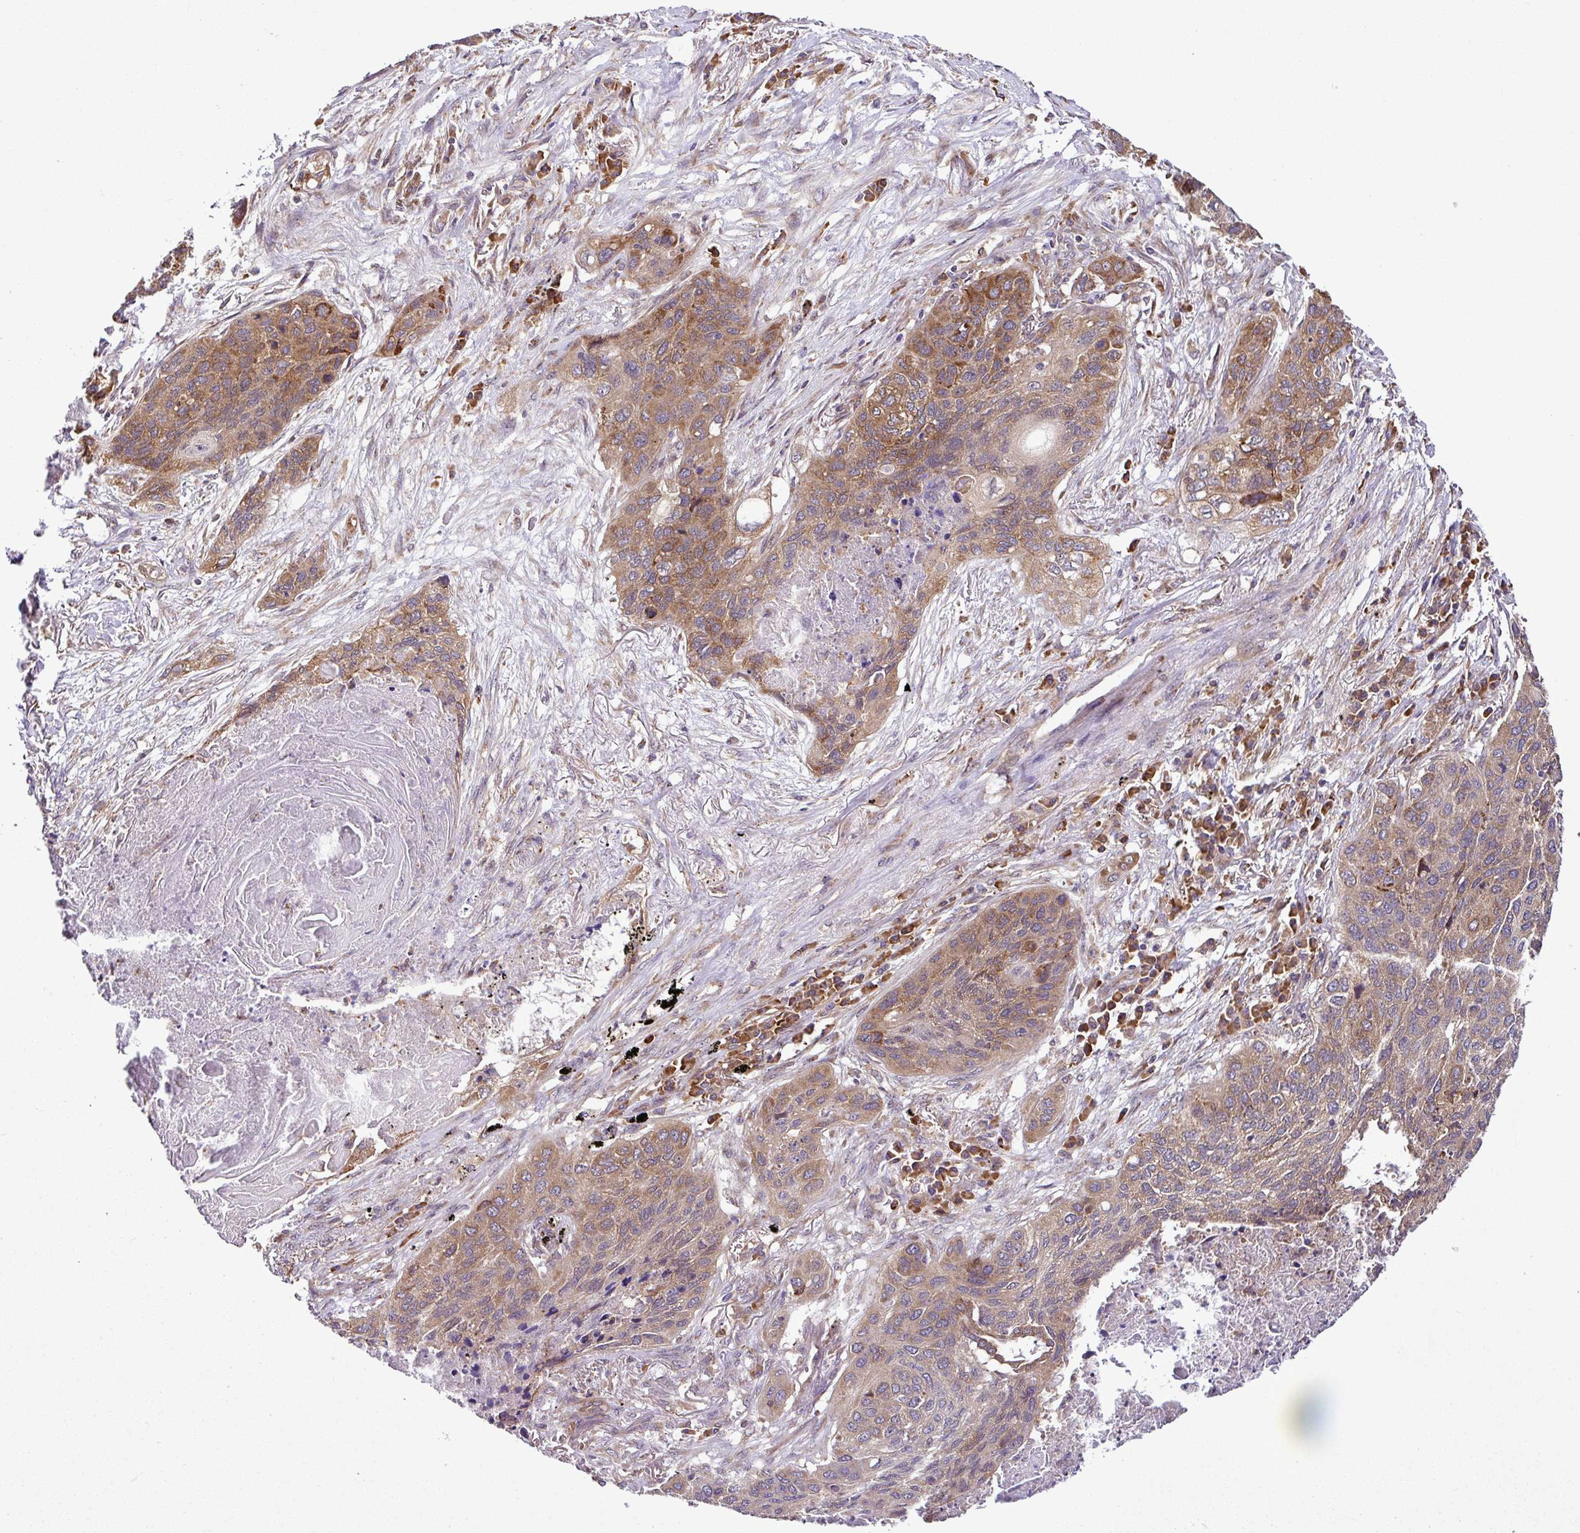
{"staining": {"intensity": "moderate", "quantity": ">75%", "location": "cytoplasmic/membranous"}, "tissue": "lung cancer", "cell_type": "Tumor cells", "image_type": "cancer", "snomed": [{"axis": "morphology", "description": "Squamous cell carcinoma, NOS"}, {"axis": "topography", "description": "Lung"}], "caption": "IHC (DAB (3,3'-diaminobenzidine)) staining of lung cancer reveals moderate cytoplasmic/membranous protein expression in approximately >75% of tumor cells.", "gene": "DLGAP4", "patient": {"sex": "female", "age": 63}}